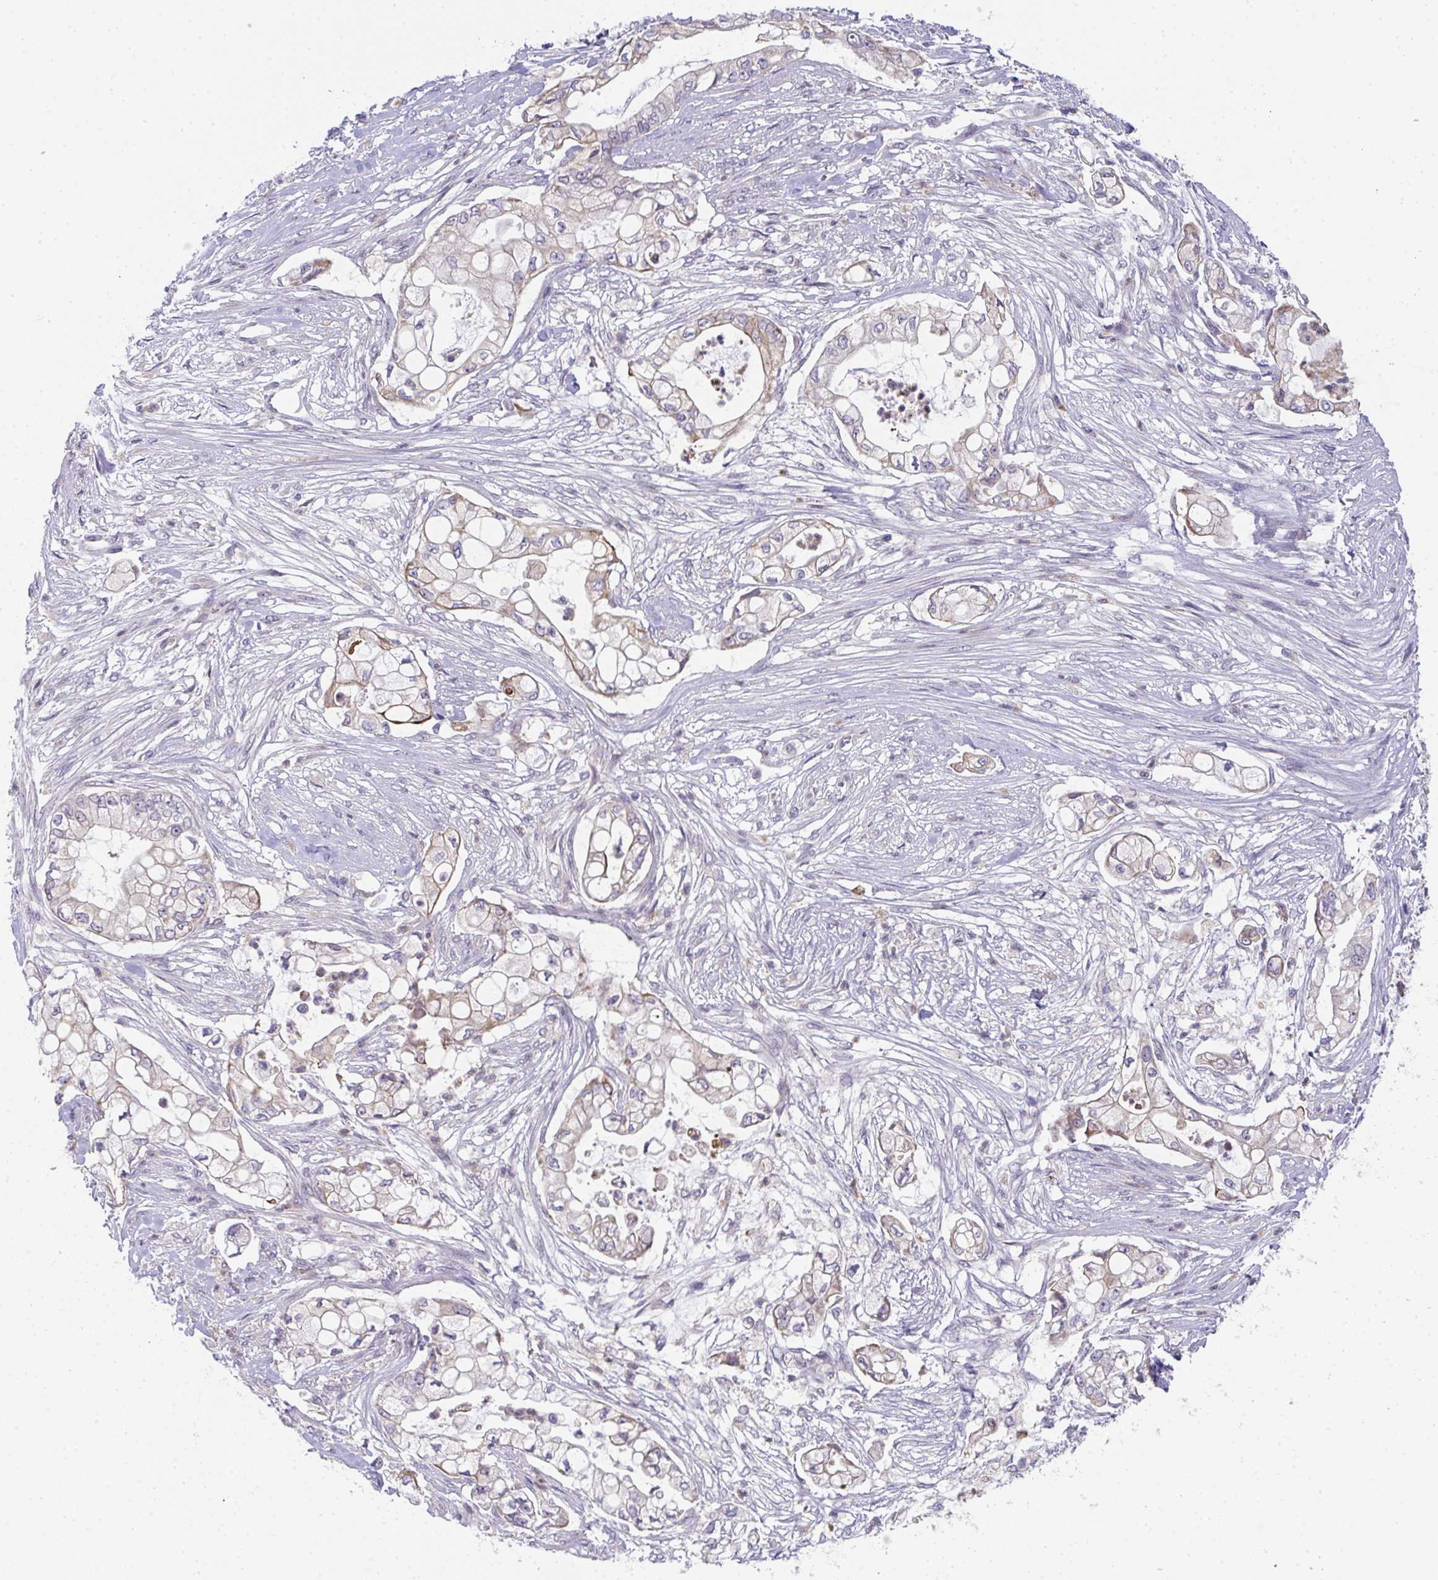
{"staining": {"intensity": "moderate", "quantity": "25%-75%", "location": "cytoplasmic/membranous"}, "tissue": "pancreatic cancer", "cell_type": "Tumor cells", "image_type": "cancer", "snomed": [{"axis": "morphology", "description": "Adenocarcinoma, NOS"}, {"axis": "topography", "description": "Pancreas"}], "caption": "Brown immunohistochemical staining in adenocarcinoma (pancreatic) displays moderate cytoplasmic/membranous expression in approximately 25%-75% of tumor cells. The staining is performed using DAB brown chromogen to label protein expression. The nuclei are counter-stained blue using hematoxylin.", "gene": "RIOK1", "patient": {"sex": "female", "age": 69}}